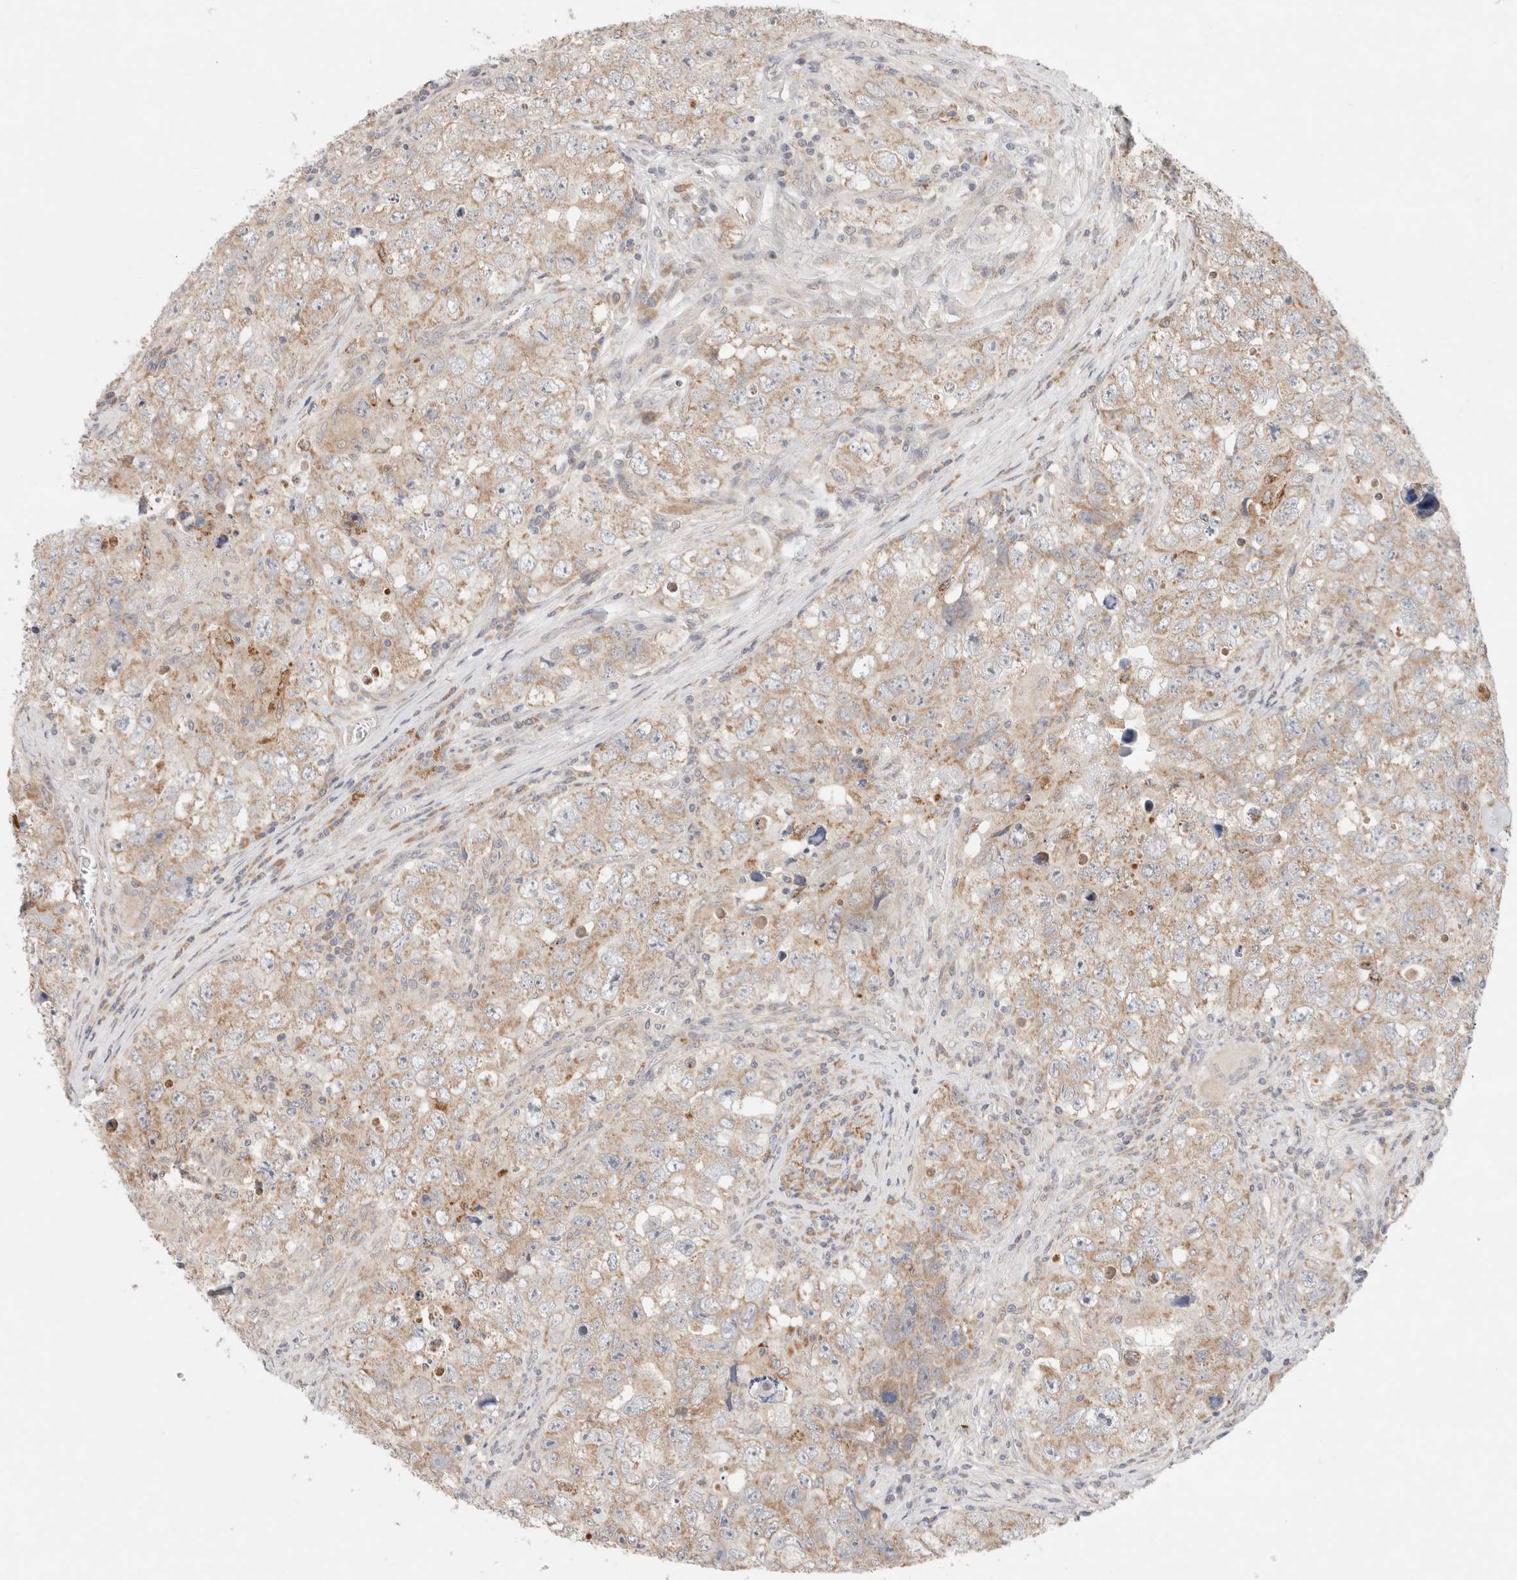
{"staining": {"intensity": "weak", "quantity": ">75%", "location": "cytoplasmic/membranous"}, "tissue": "testis cancer", "cell_type": "Tumor cells", "image_type": "cancer", "snomed": [{"axis": "morphology", "description": "Seminoma, NOS"}, {"axis": "morphology", "description": "Carcinoma, Embryonal, NOS"}, {"axis": "topography", "description": "Testis"}], "caption": "About >75% of tumor cells in human testis cancer (seminoma) display weak cytoplasmic/membranous protein positivity as visualized by brown immunohistochemical staining.", "gene": "ERI3", "patient": {"sex": "male", "age": 43}}